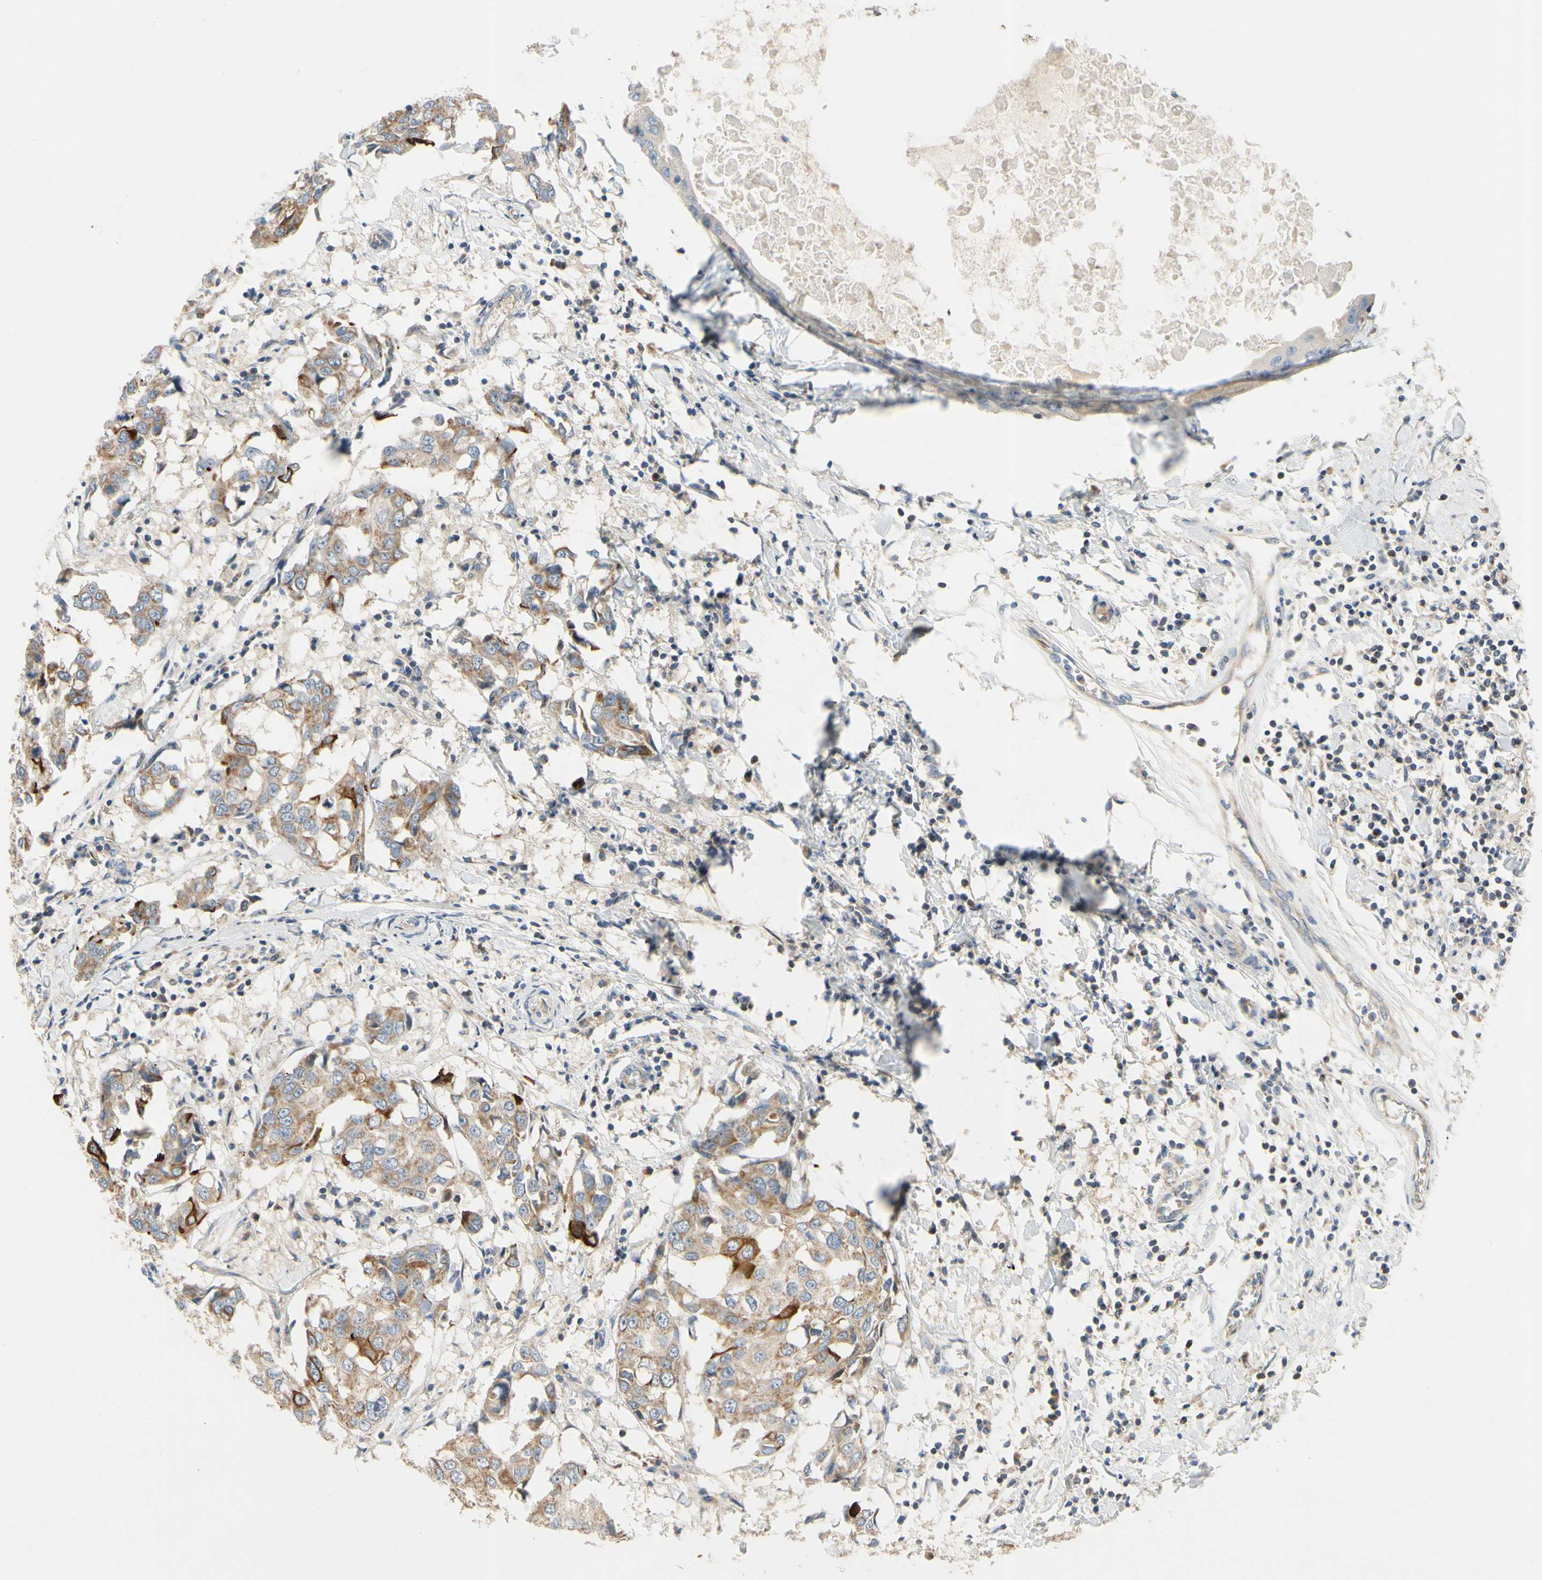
{"staining": {"intensity": "moderate", "quantity": ">75%", "location": "cytoplasmic/membranous"}, "tissue": "breast cancer", "cell_type": "Tumor cells", "image_type": "cancer", "snomed": [{"axis": "morphology", "description": "Duct carcinoma"}, {"axis": "topography", "description": "Breast"}], "caption": "Immunohistochemical staining of breast cancer (infiltrating ductal carcinoma) shows moderate cytoplasmic/membranous protein positivity in about >75% of tumor cells.", "gene": "KLHDC8B", "patient": {"sex": "female", "age": 27}}